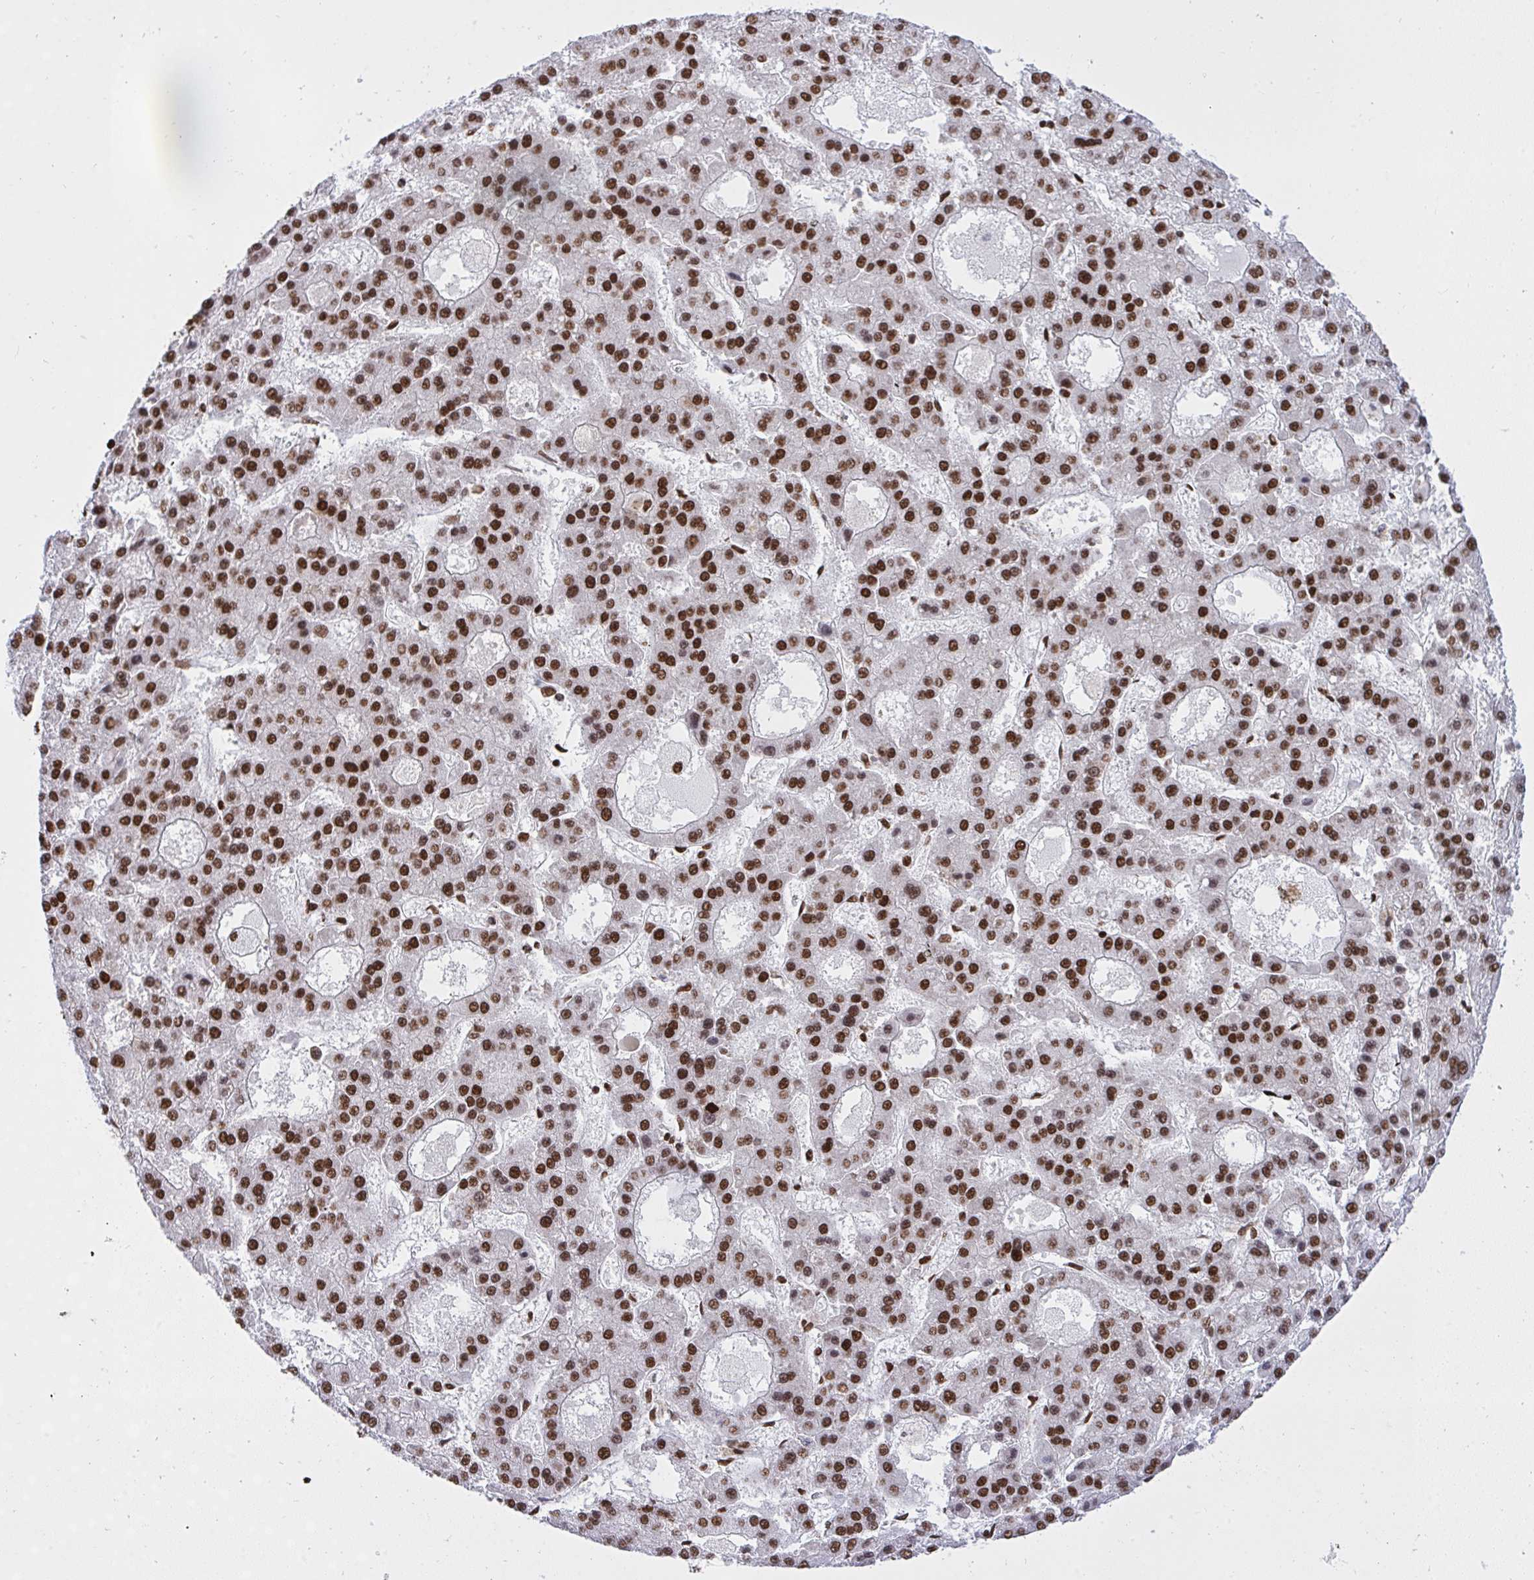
{"staining": {"intensity": "moderate", "quantity": ">75%", "location": "nuclear"}, "tissue": "liver cancer", "cell_type": "Tumor cells", "image_type": "cancer", "snomed": [{"axis": "morphology", "description": "Carcinoma, Hepatocellular, NOS"}, {"axis": "topography", "description": "Liver"}], "caption": "Protein expression analysis of human hepatocellular carcinoma (liver) reveals moderate nuclear expression in about >75% of tumor cells.", "gene": "HNRNPL", "patient": {"sex": "male", "age": 70}}